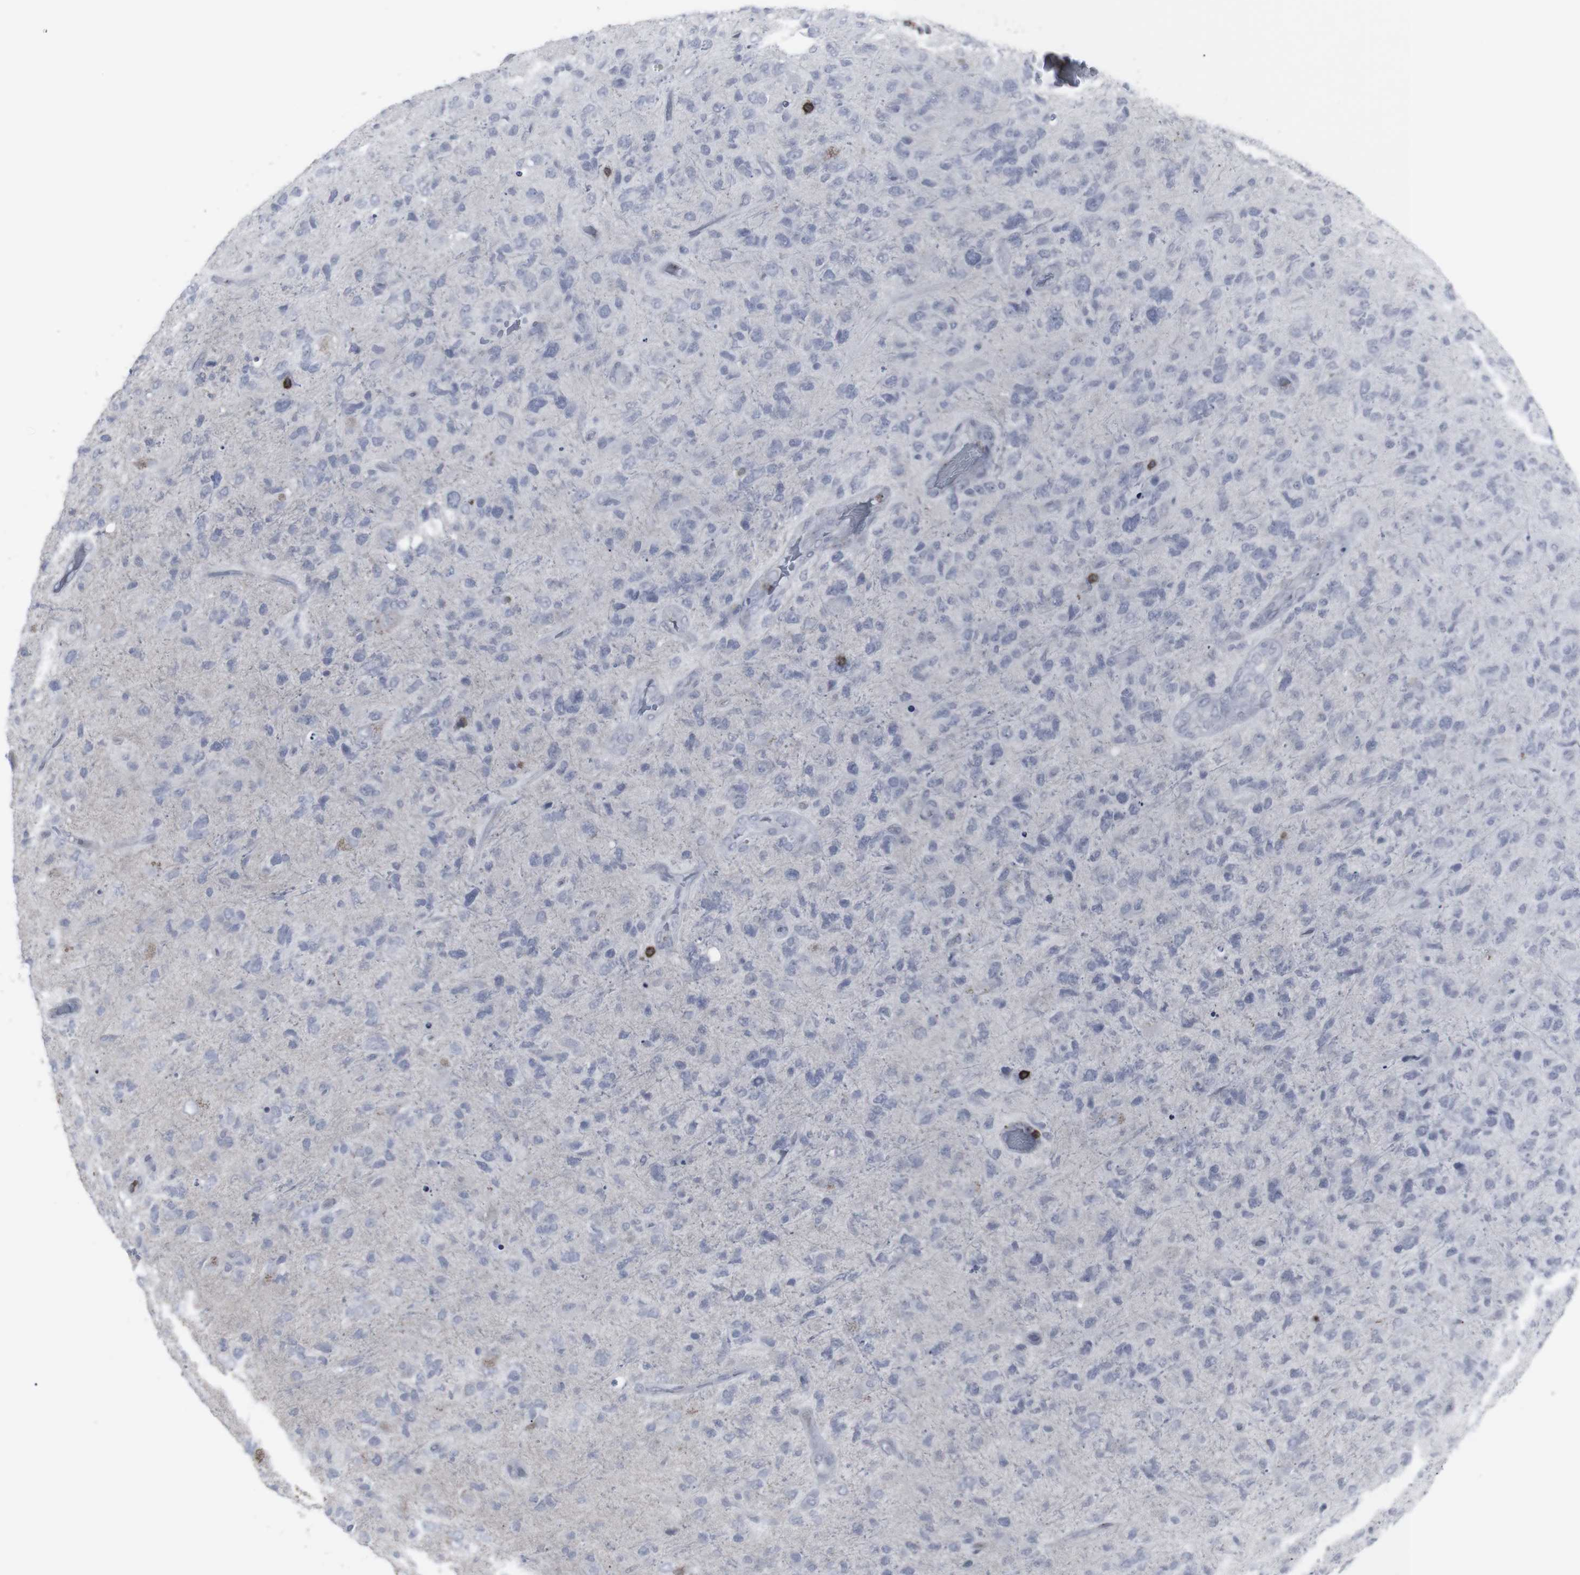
{"staining": {"intensity": "negative", "quantity": "none", "location": "none"}, "tissue": "glioma", "cell_type": "Tumor cells", "image_type": "cancer", "snomed": [{"axis": "morphology", "description": "Glioma, malignant, High grade"}, {"axis": "topography", "description": "Brain"}], "caption": "An immunohistochemistry (IHC) photomicrograph of malignant high-grade glioma is shown. There is no staining in tumor cells of malignant high-grade glioma.", "gene": "APOBEC2", "patient": {"sex": "female", "age": 58}}